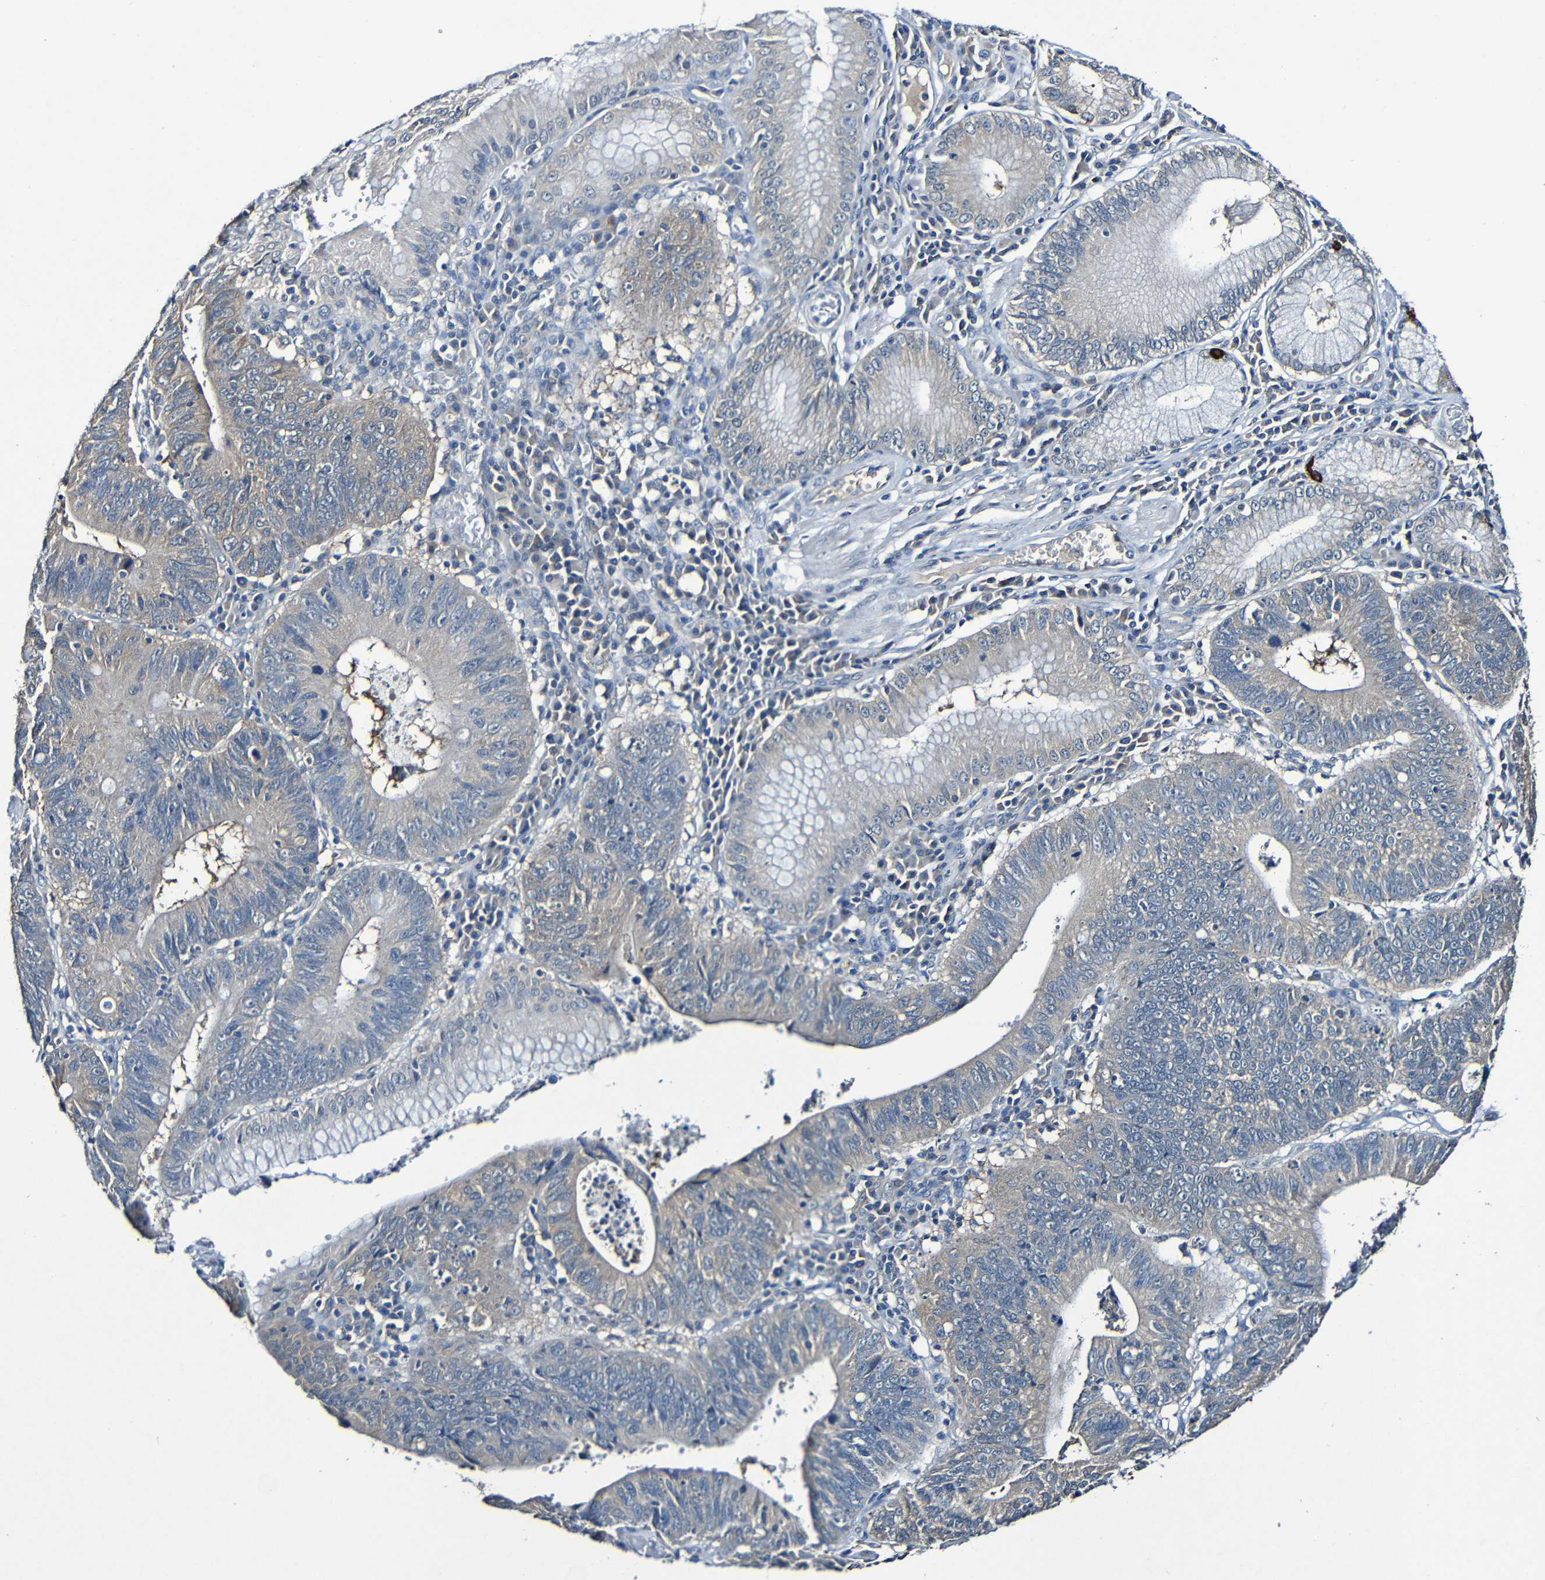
{"staining": {"intensity": "weak", "quantity": "25%-75%", "location": "cytoplasmic/membranous"}, "tissue": "stomach cancer", "cell_type": "Tumor cells", "image_type": "cancer", "snomed": [{"axis": "morphology", "description": "Adenocarcinoma, NOS"}, {"axis": "topography", "description": "Stomach"}], "caption": "A photomicrograph showing weak cytoplasmic/membranous positivity in about 25%-75% of tumor cells in stomach cancer, as visualized by brown immunohistochemical staining.", "gene": "LRRC70", "patient": {"sex": "male", "age": 59}}